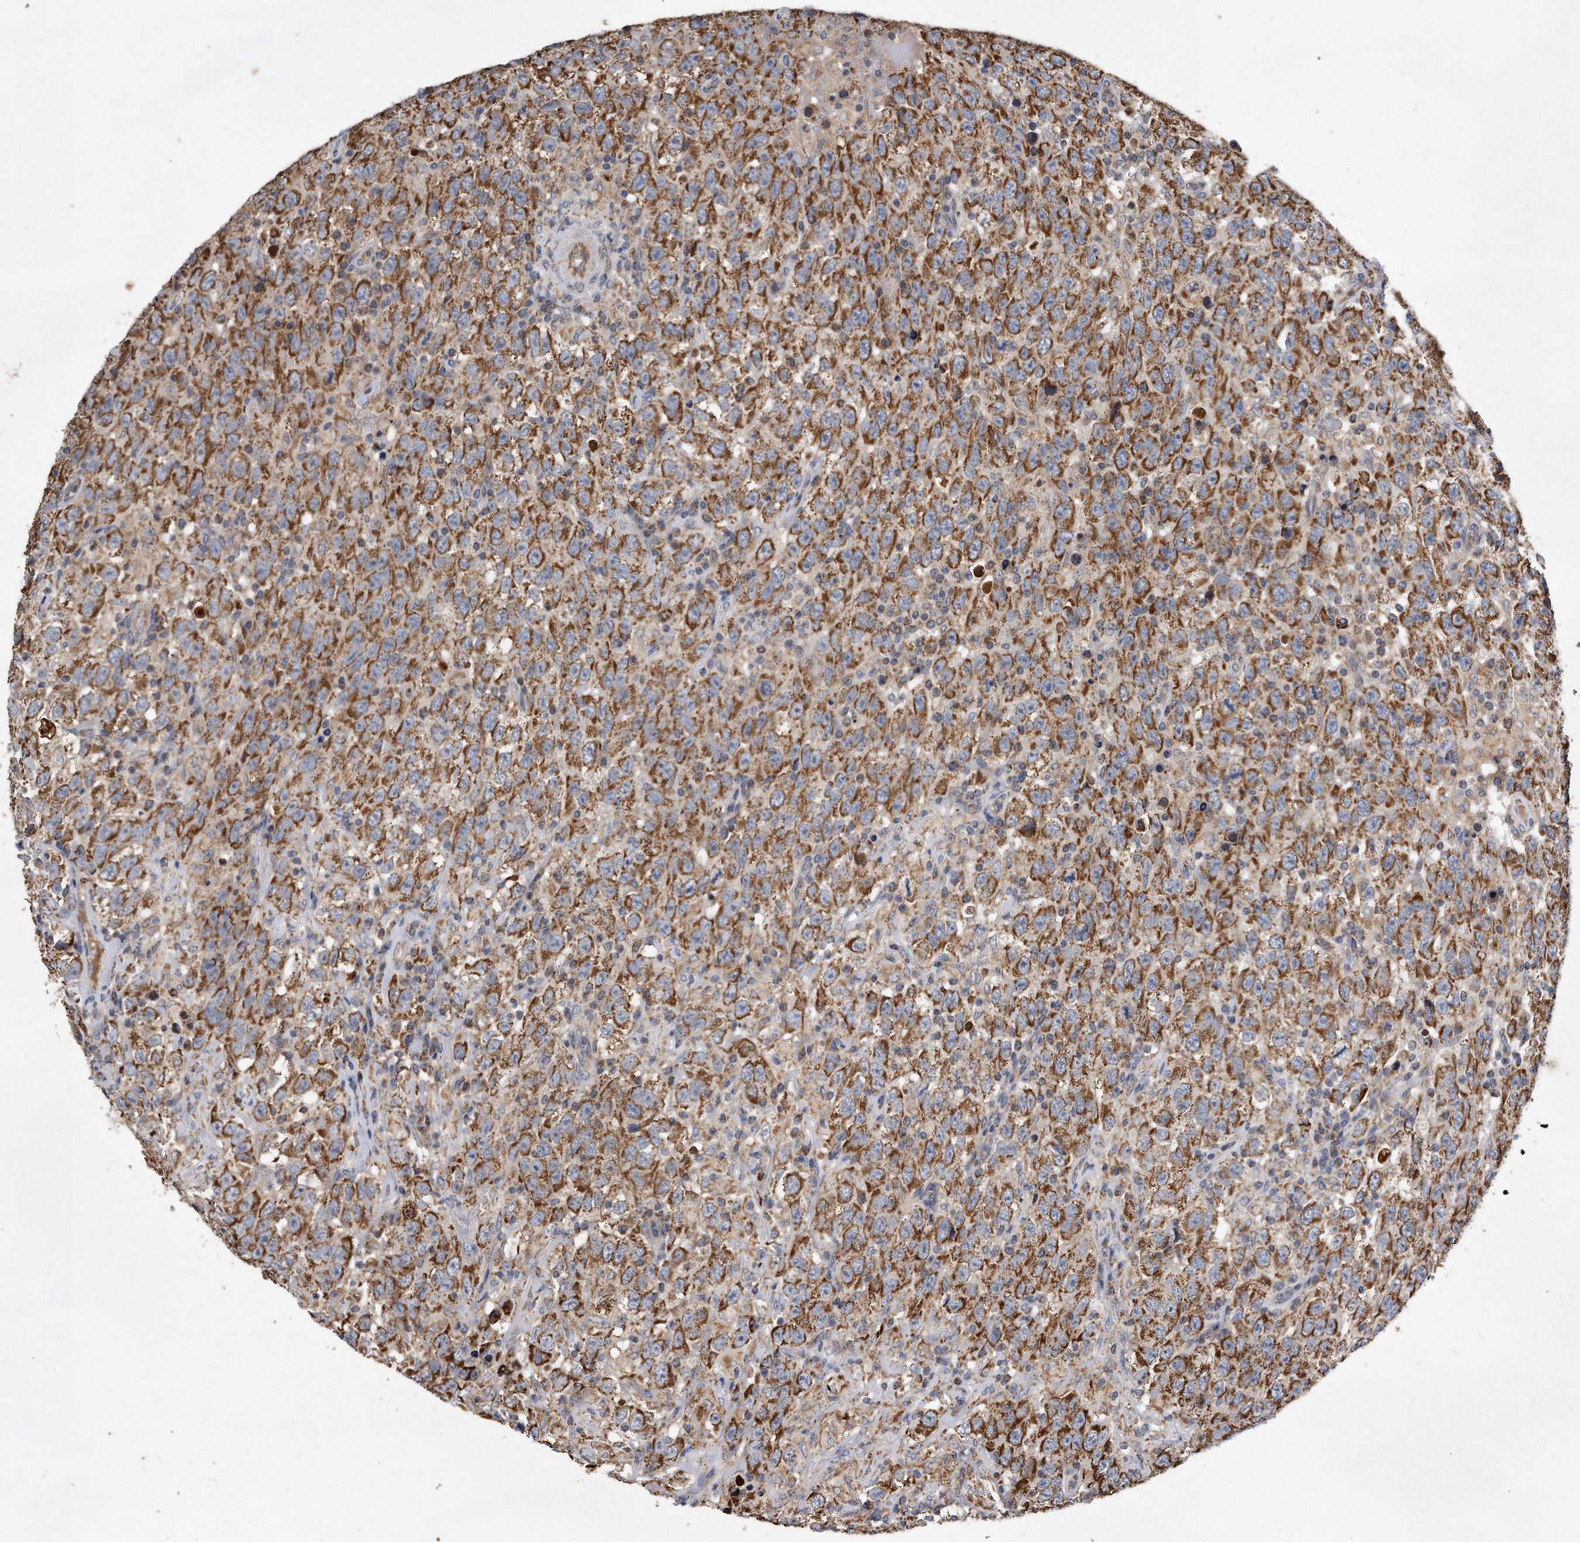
{"staining": {"intensity": "strong", "quantity": ">75%", "location": "cytoplasmic/membranous"}, "tissue": "testis cancer", "cell_type": "Tumor cells", "image_type": "cancer", "snomed": [{"axis": "morphology", "description": "Seminoma, NOS"}, {"axis": "topography", "description": "Testis"}], "caption": "The photomicrograph exhibits a brown stain indicating the presence of a protein in the cytoplasmic/membranous of tumor cells in testis cancer (seminoma).", "gene": "PPP5C", "patient": {"sex": "male", "age": 65}}